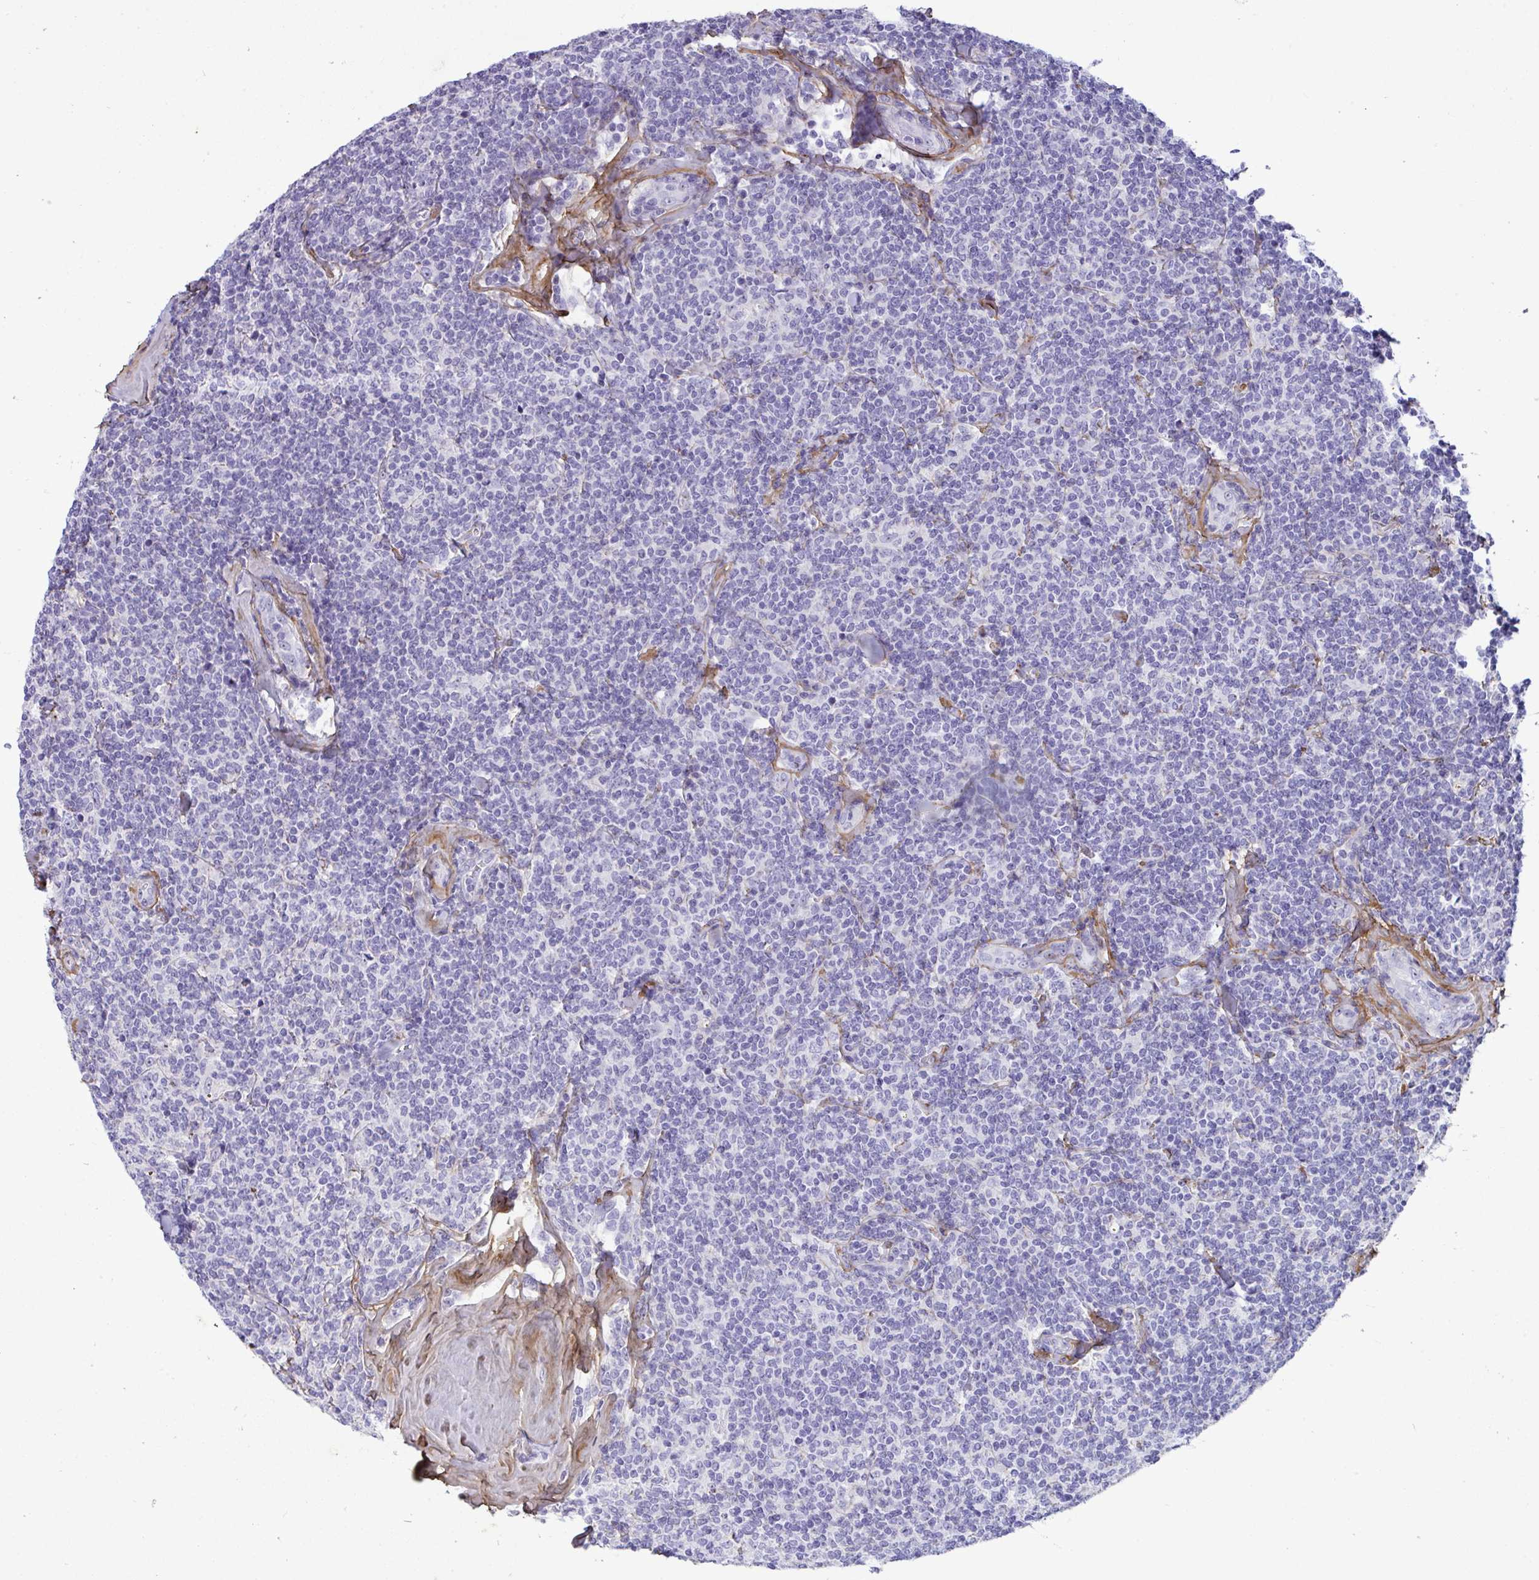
{"staining": {"intensity": "negative", "quantity": "none", "location": "none"}, "tissue": "lymphoma", "cell_type": "Tumor cells", "image_type": "cancer", "snomed": [{"axis": "morphology", "description": "Malignant lymphoma, non-Hodgkin's type, Low grade"}, {"axis": "topography", "description": "Lymph node"}], "caption": "Lymphoma was stained to show a protein in brown. There is no significant staining in tumor cells.", "gene": "LHFPL6", "patient": {"sex": "female", "age": 56}}